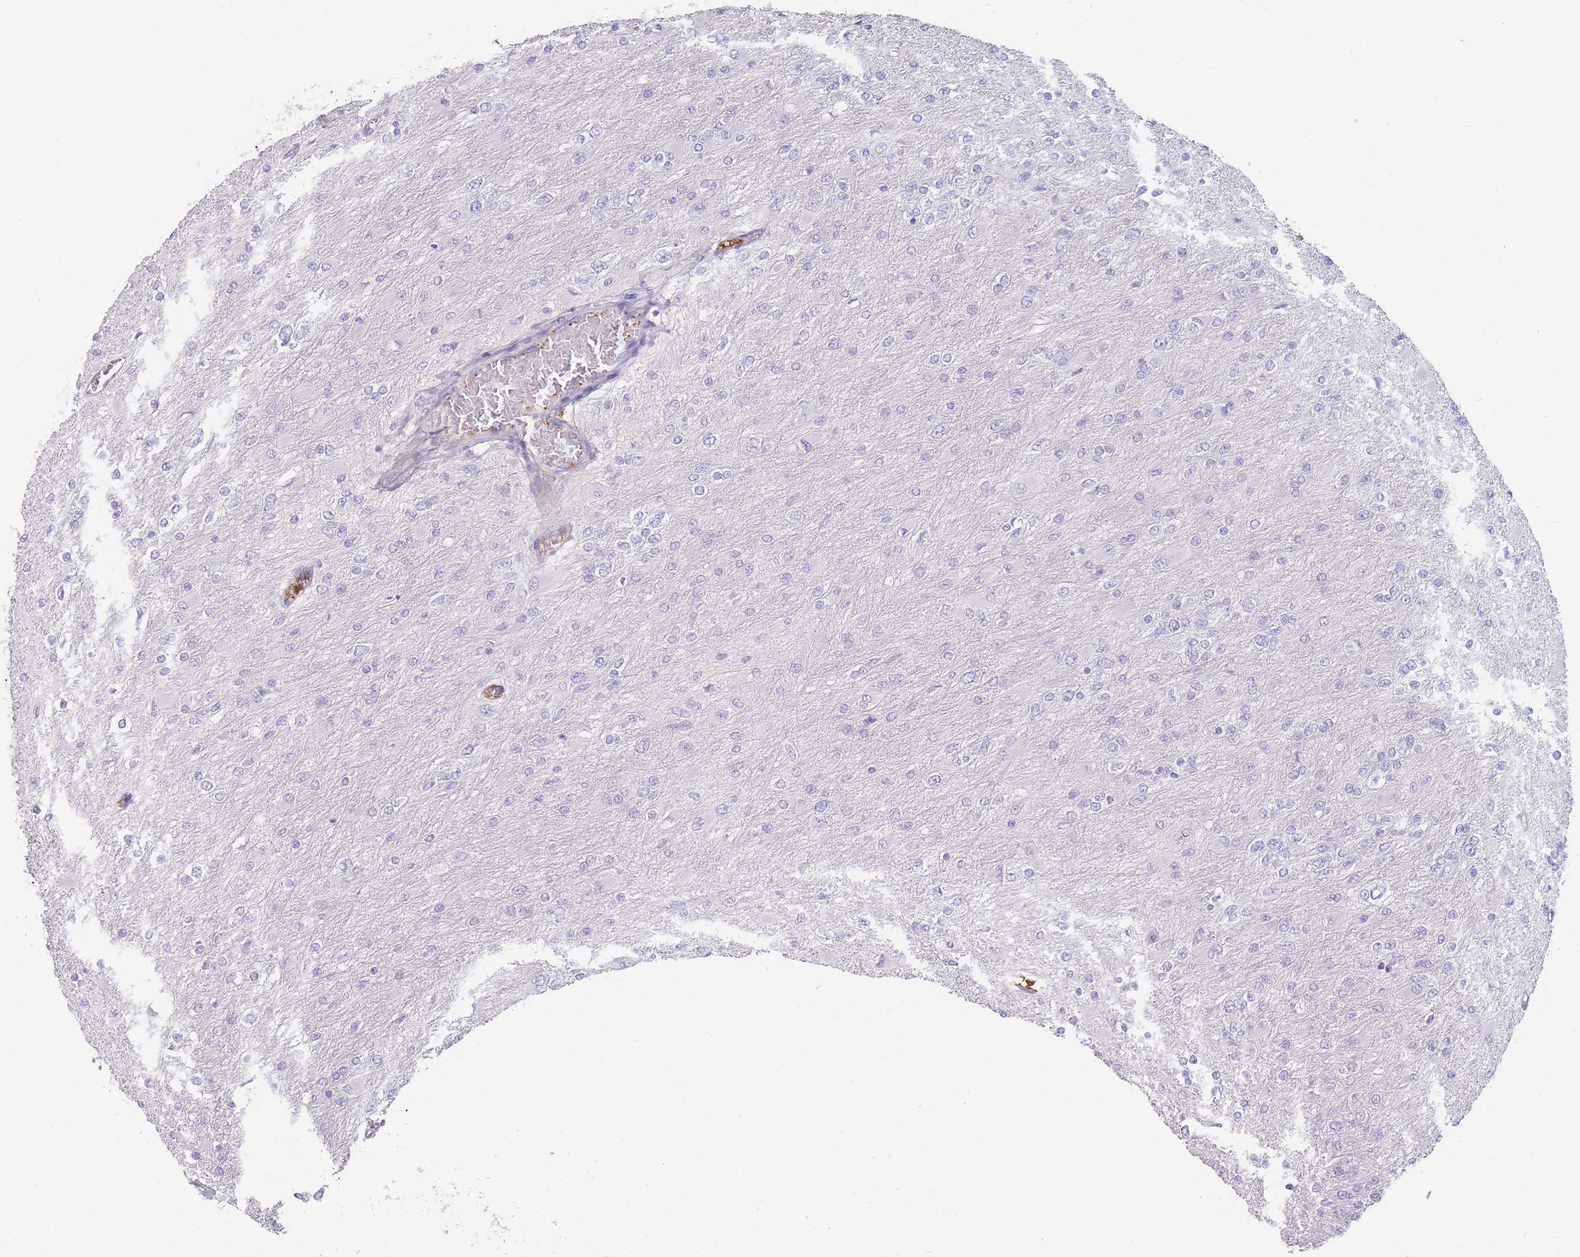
{"staining": {"intensity": "negative", "quantity": "none", "location": "none"}, "tissue": "glioma", "cell_type": "Tumor cells", "image_type": "cancer", "snomed": [{"axis": "morphology", "description": "Glioma, malignant, High grade"}, {"axis": "topography", "description": "Cerebral cortex"}], "caption": "Human glioma stained for a protein using IHC displays no staining in tumor cells.", "gene": "PRG4", "patient": {"sex": "female", "age": 36}}